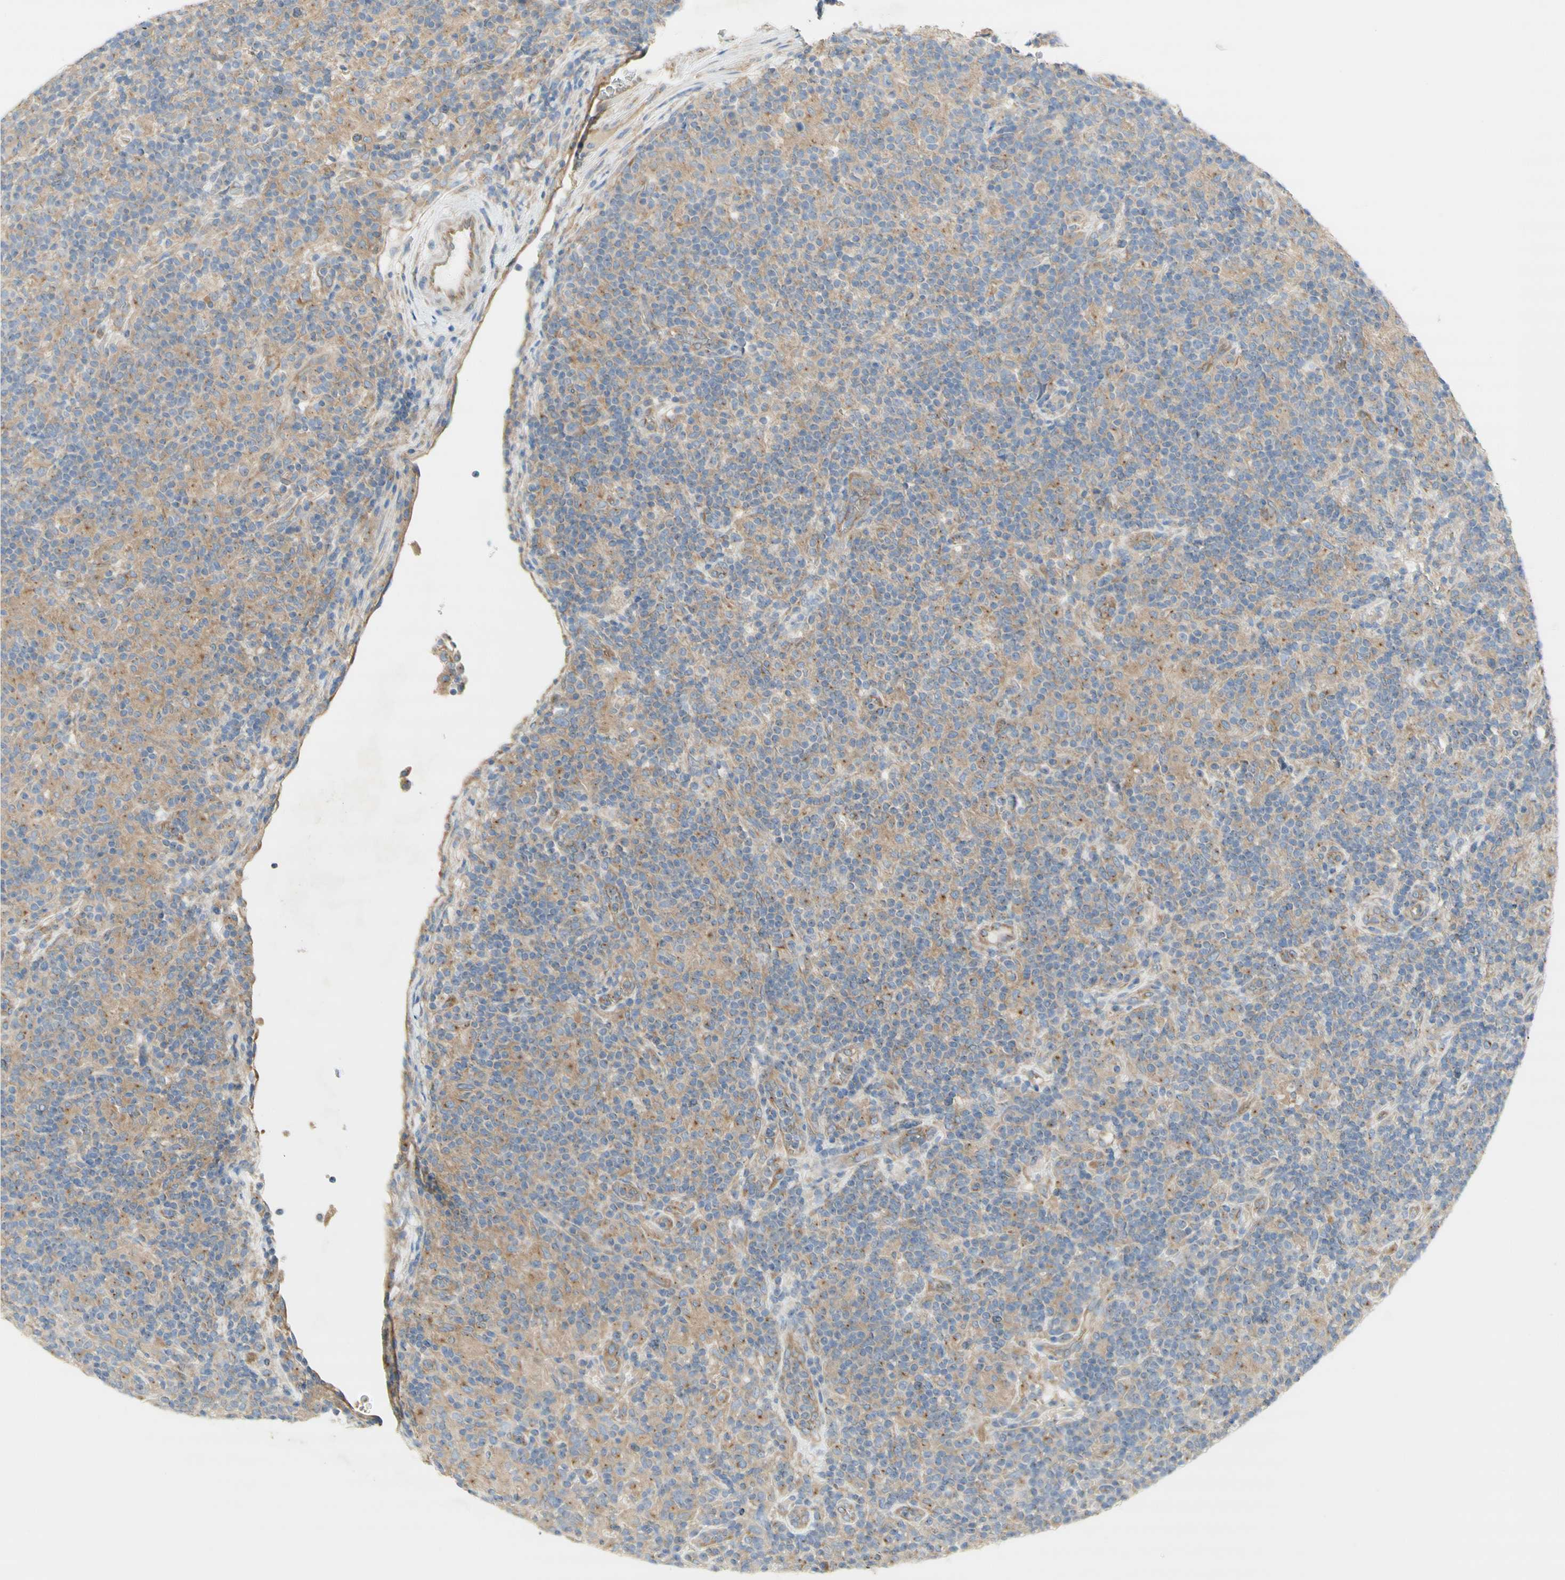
{"staining": {"intensity": "weak", "quantity": ">75%", "location": "cytoplasmic/membranous"}, "tissue": "lymphoma", "cell_type": "Tumor cells", "image_type": "cancer", "snomed": [{"axis": "morphology", "description": "Hodgkin's disease, NOS"}, {"axis": "topography", "description": "Lymph node"}], "caption": "Immunohistochemical staining of lymphoma demonstrates low levels of weak cytoplasmic/membranous protein positivity in approximately >75% of tumor cells. Immunohistochemistry stains the protein of interest in brown and the nuclei are stained blue.", "gene": "DYNC1H1", "patient": {"sex": "male", "age": 70}}